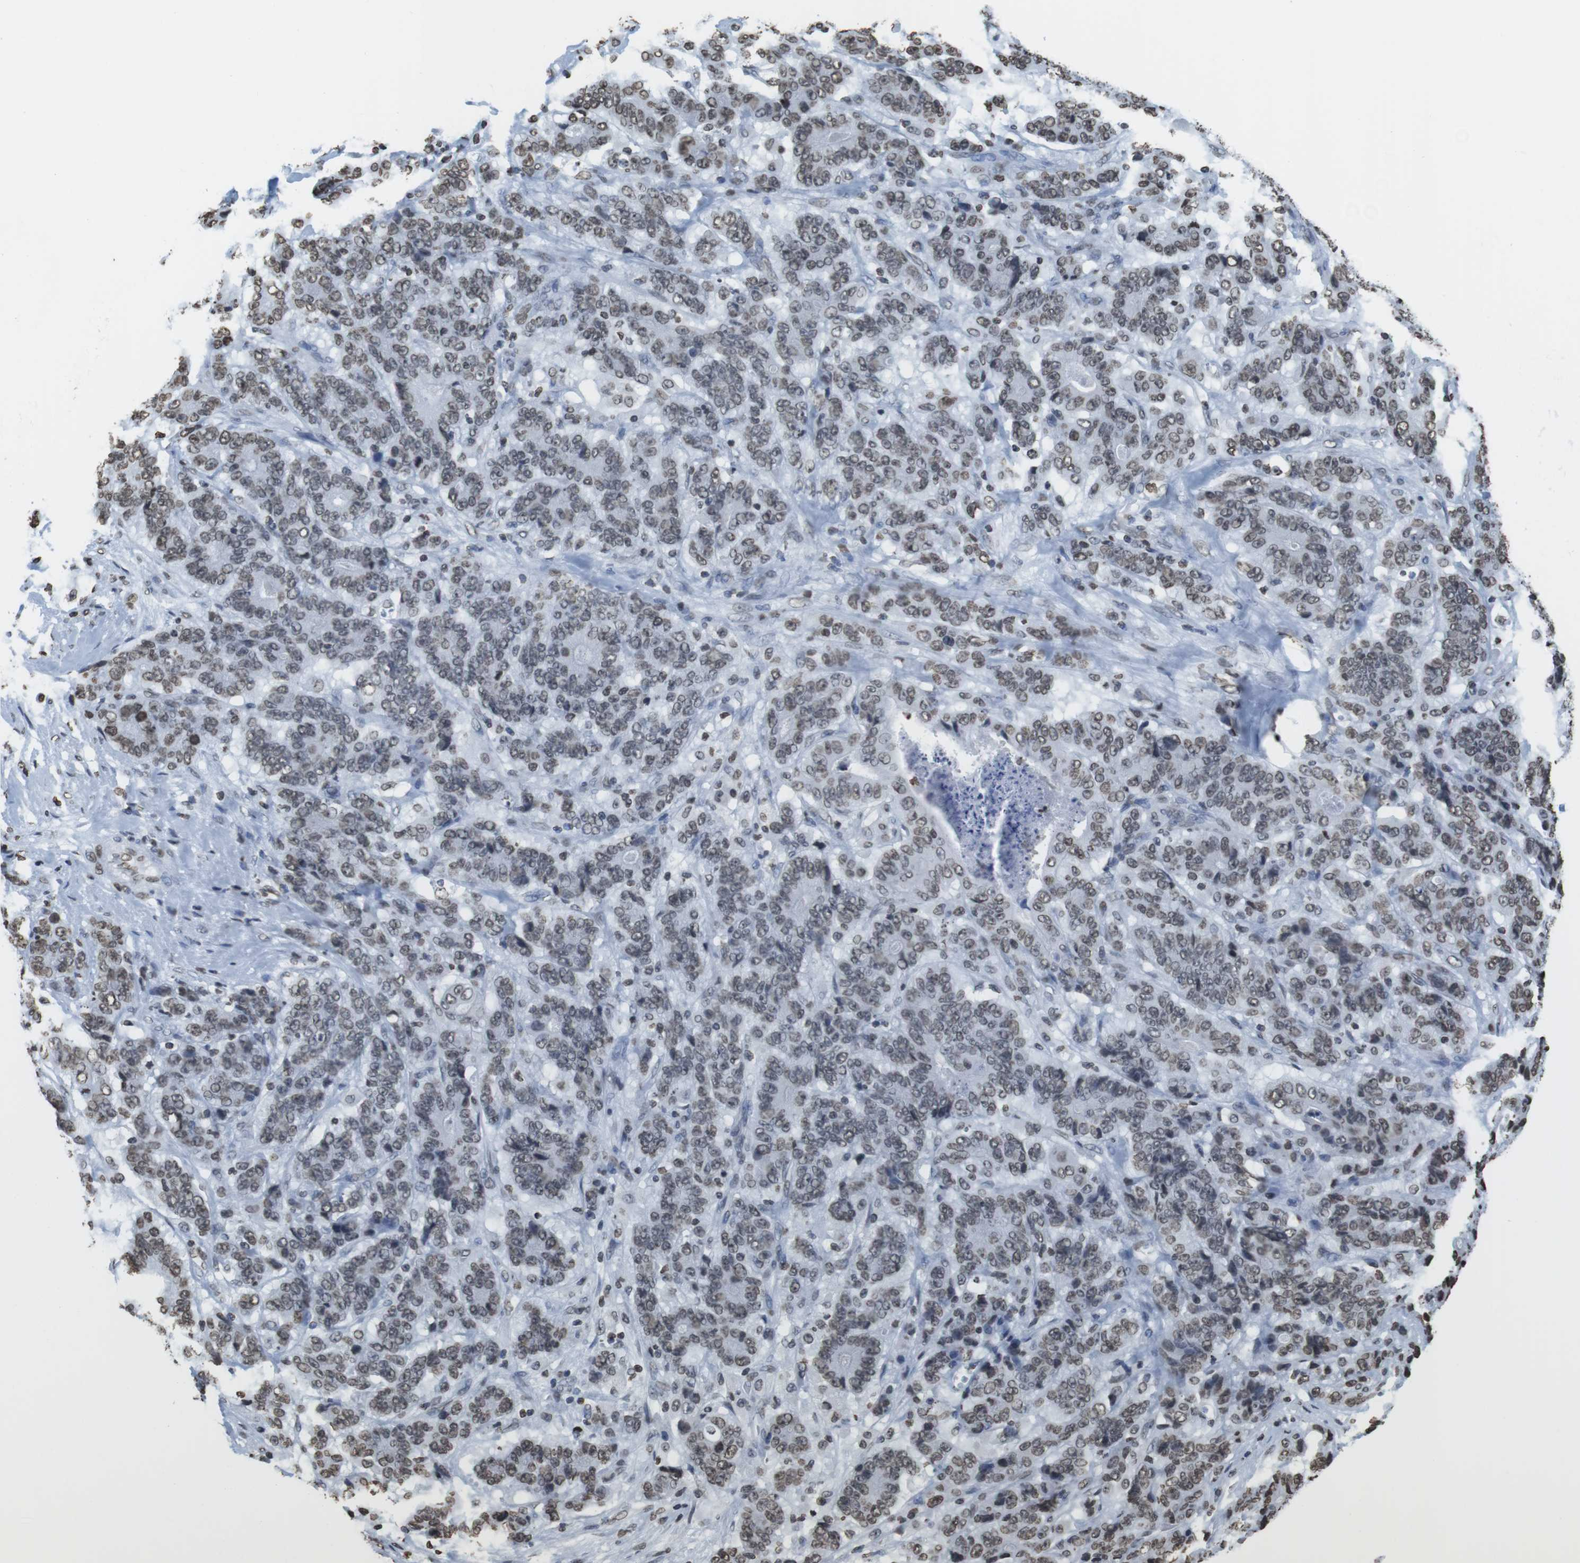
{"staining": {"intensity": "weak", "quantity": ">75%", "location": "nuclear"}, "tissue": "stomach cancer", "cell_type": "Tumor cells", "image_type": "cancer", "snomed": [{"axis": "morphology", "description": "Adenocarcinoma, NOS"}, {"axis": "topography", "description": "Stomach"}], "caption": "DAB (3,3'-diaminobenzidine) immunohistochemical staining of human stomach cancer (adenocarcinoma) displays weak nuclear protein expression in about >75% of tumor cells.", "gene": "BSX", "patient": {"sex": "female", "age": 73}}